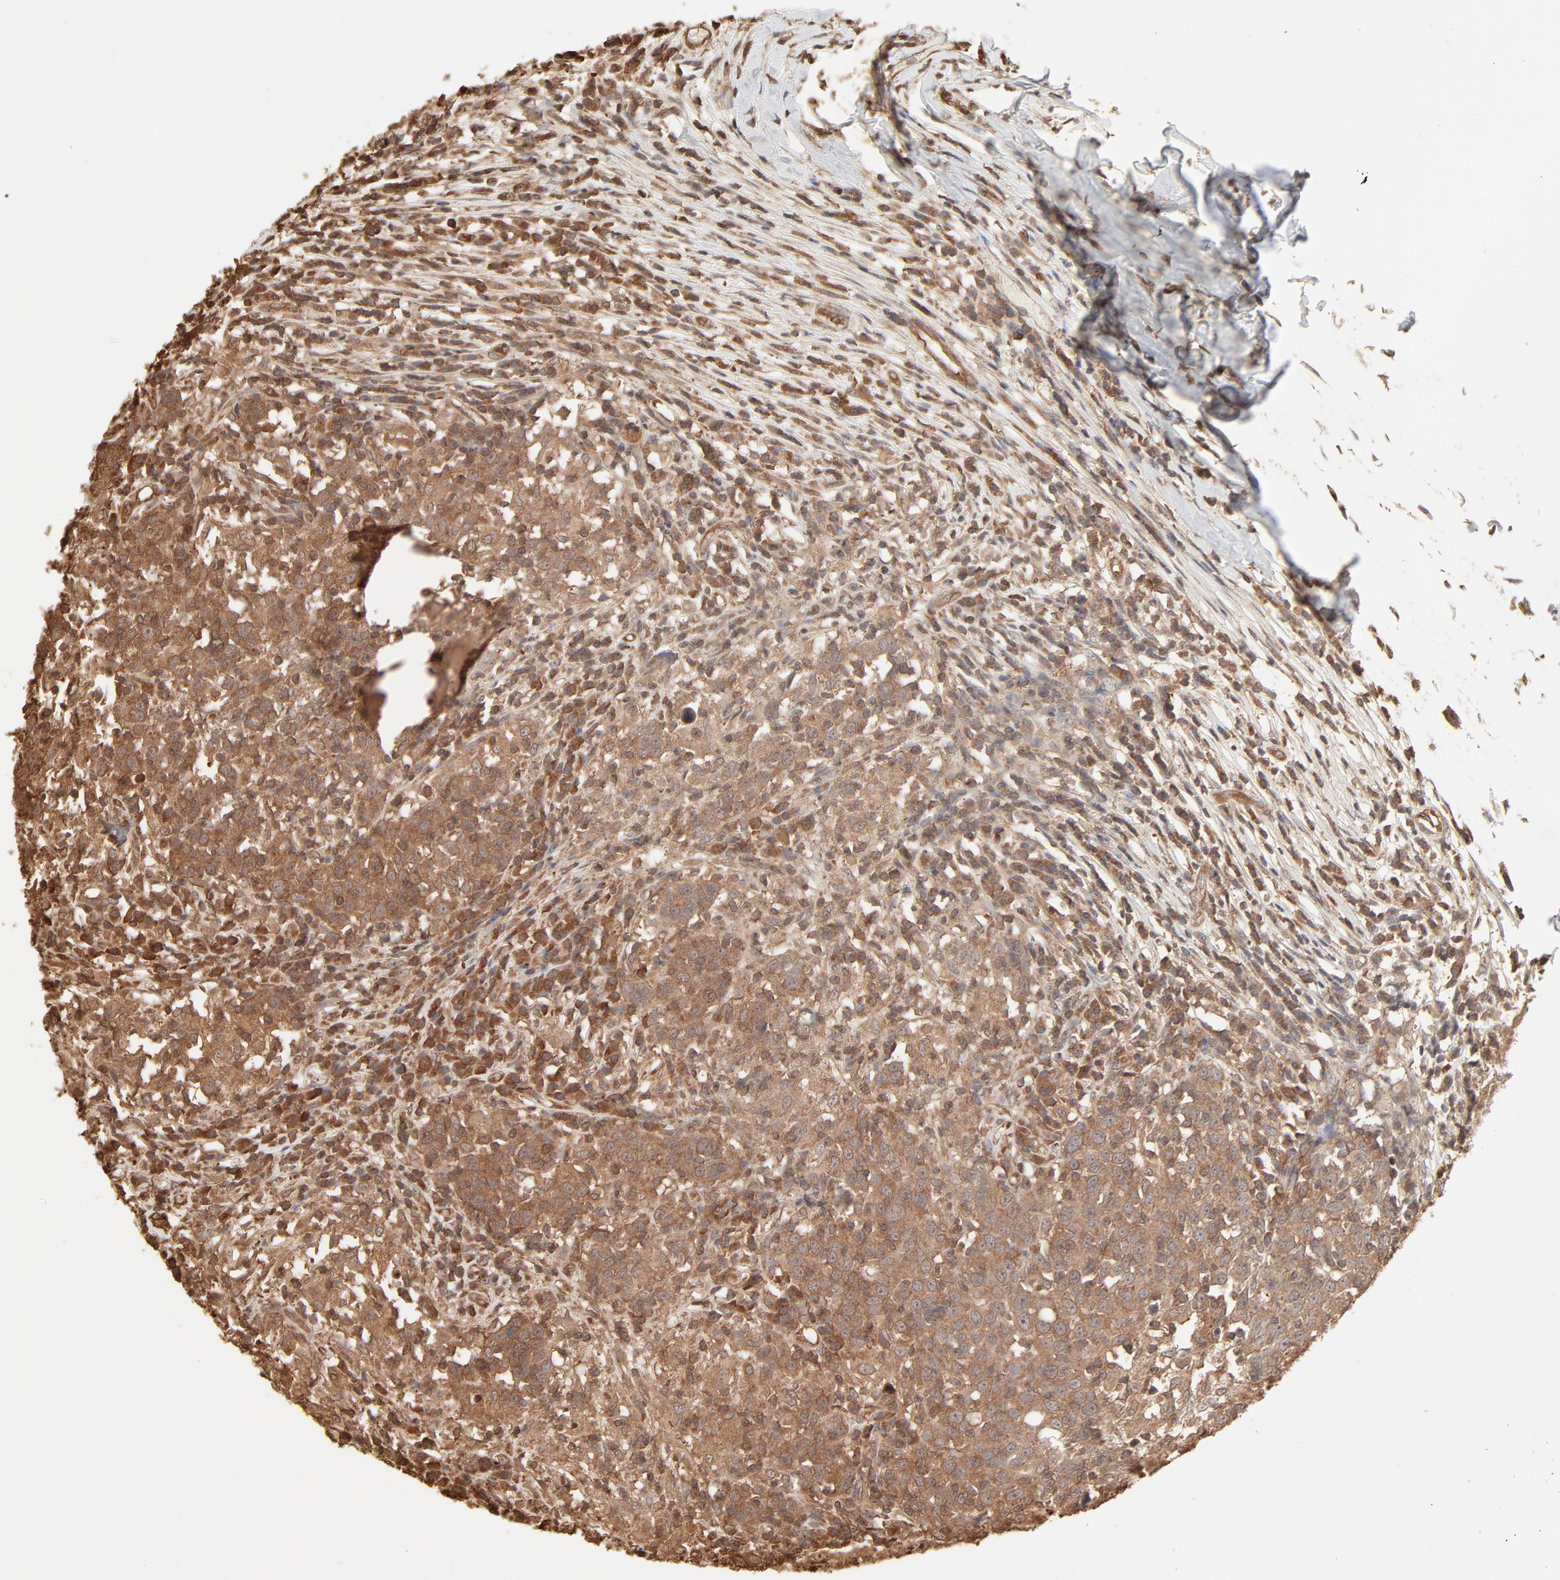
{"staining": {"intensity": "moderate", "quantity": ">75%", "location": "cytoplasmic/membranous"}, "tissue": "head and neck cancer", "cell_type": "Tumor cells", "image_type": "cancer", "snomed": [{"axis": "morphology", "description": "Adenocarcinoma, NOS"}, {"axis": "topography", "description": "Salivary gland"}, {"axis": "topography", "description": "Head-Neck"}], "caption": "Head and neck cancer tissue demonstrates moderate cytoplasmic/membranous positivity in approximately >75% of tumor cells", "gene": "PPP2CA", "patient": {"sex": "female", "age": 65}}